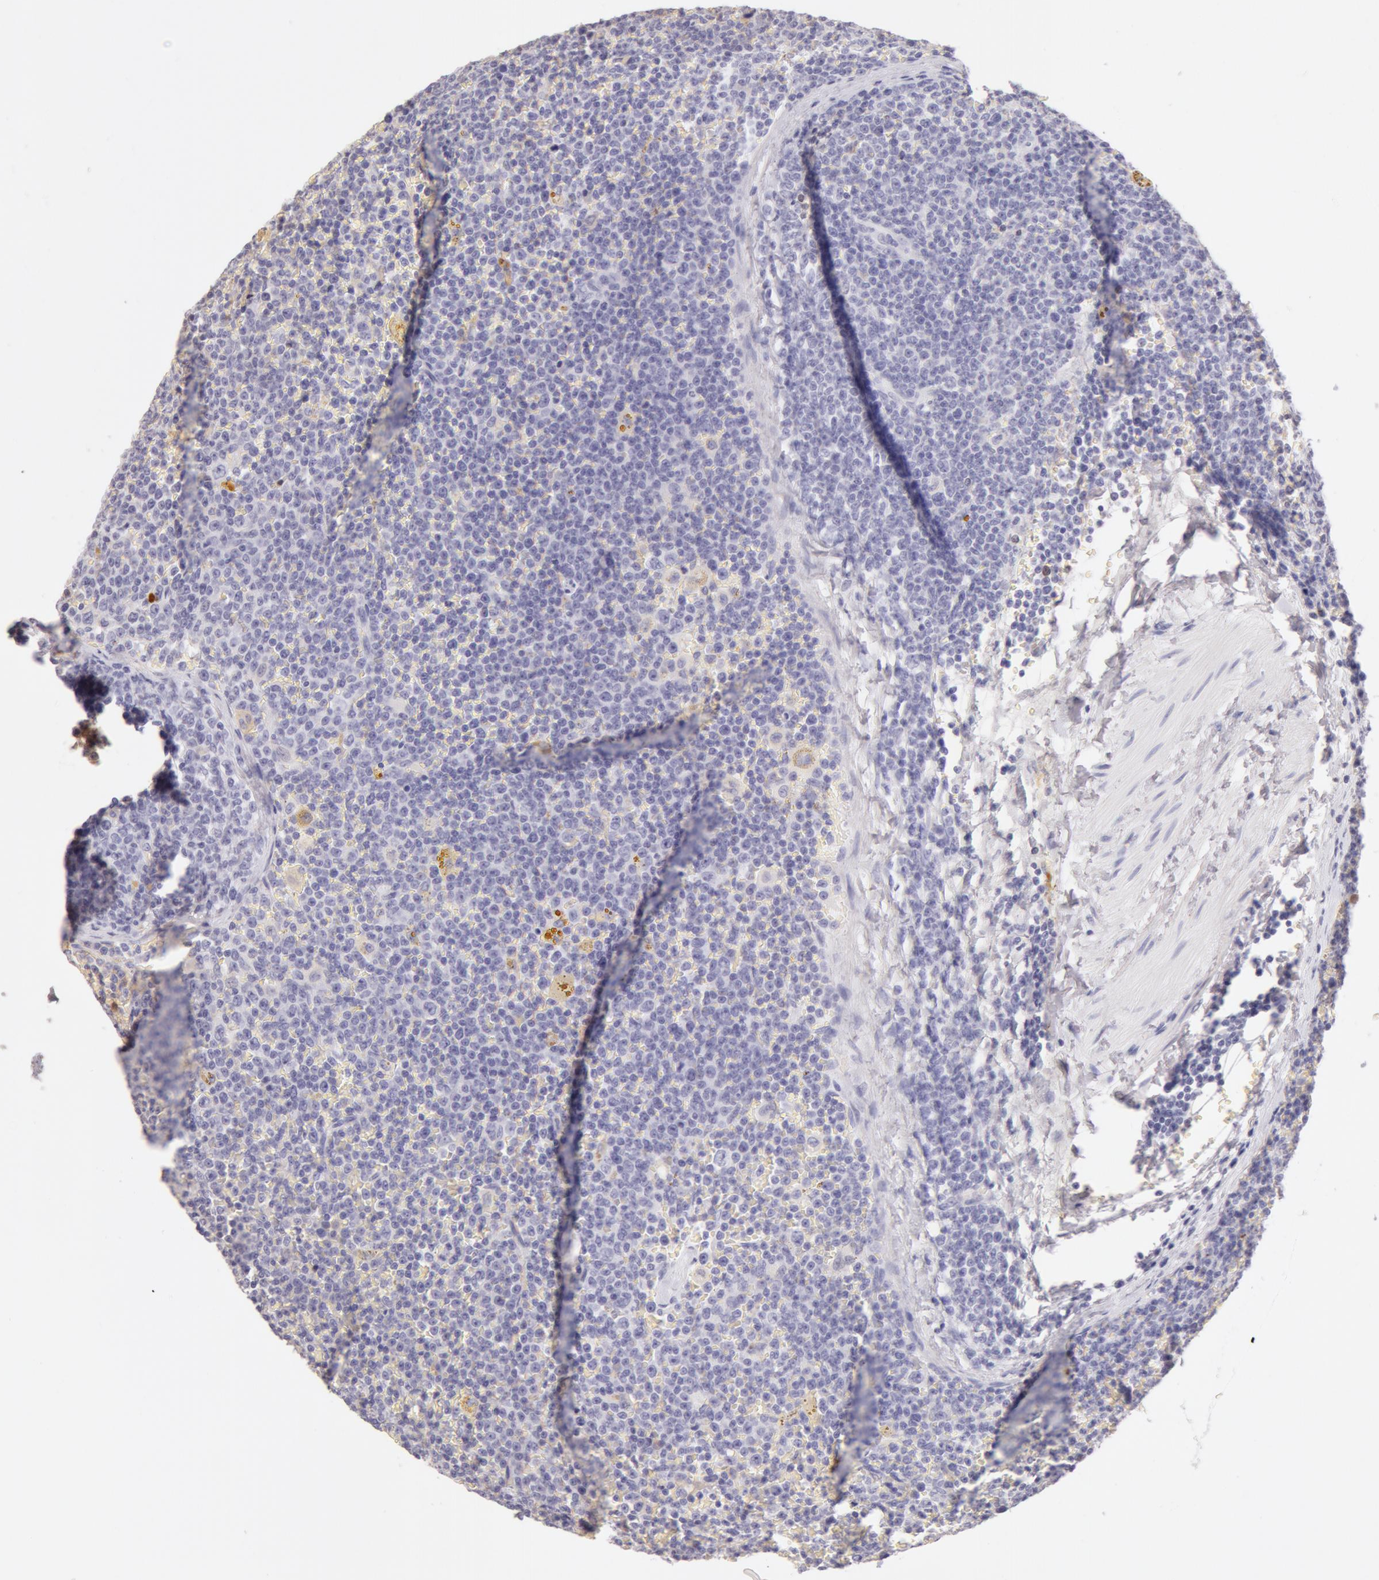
{"staining": {"intensity": "negative", "quantity": "none", "location": "none"}, "tissue": "lymphoma", "cell_type": "Tumor cells", "image_type": "cancer", "snomed": [{"axis": "morphology", "description": "Malignant lymphoma, non-Hodgkin's type, Low grade"}, {"axis": "topography", "description": "Lymph node"}], "caption": "A histopathology image of lymphoma stained for a protein reveals no brown staining in tumor cells. The staining was performed using DAB (3,3'-diaminobenzidine) to visualize the protein expression in brown, while the nuclei were stained in blue with hematoxylin (Magnification: 20x).", "gene": "AHSG", "patient": {"sex": "male", "age": 50}}